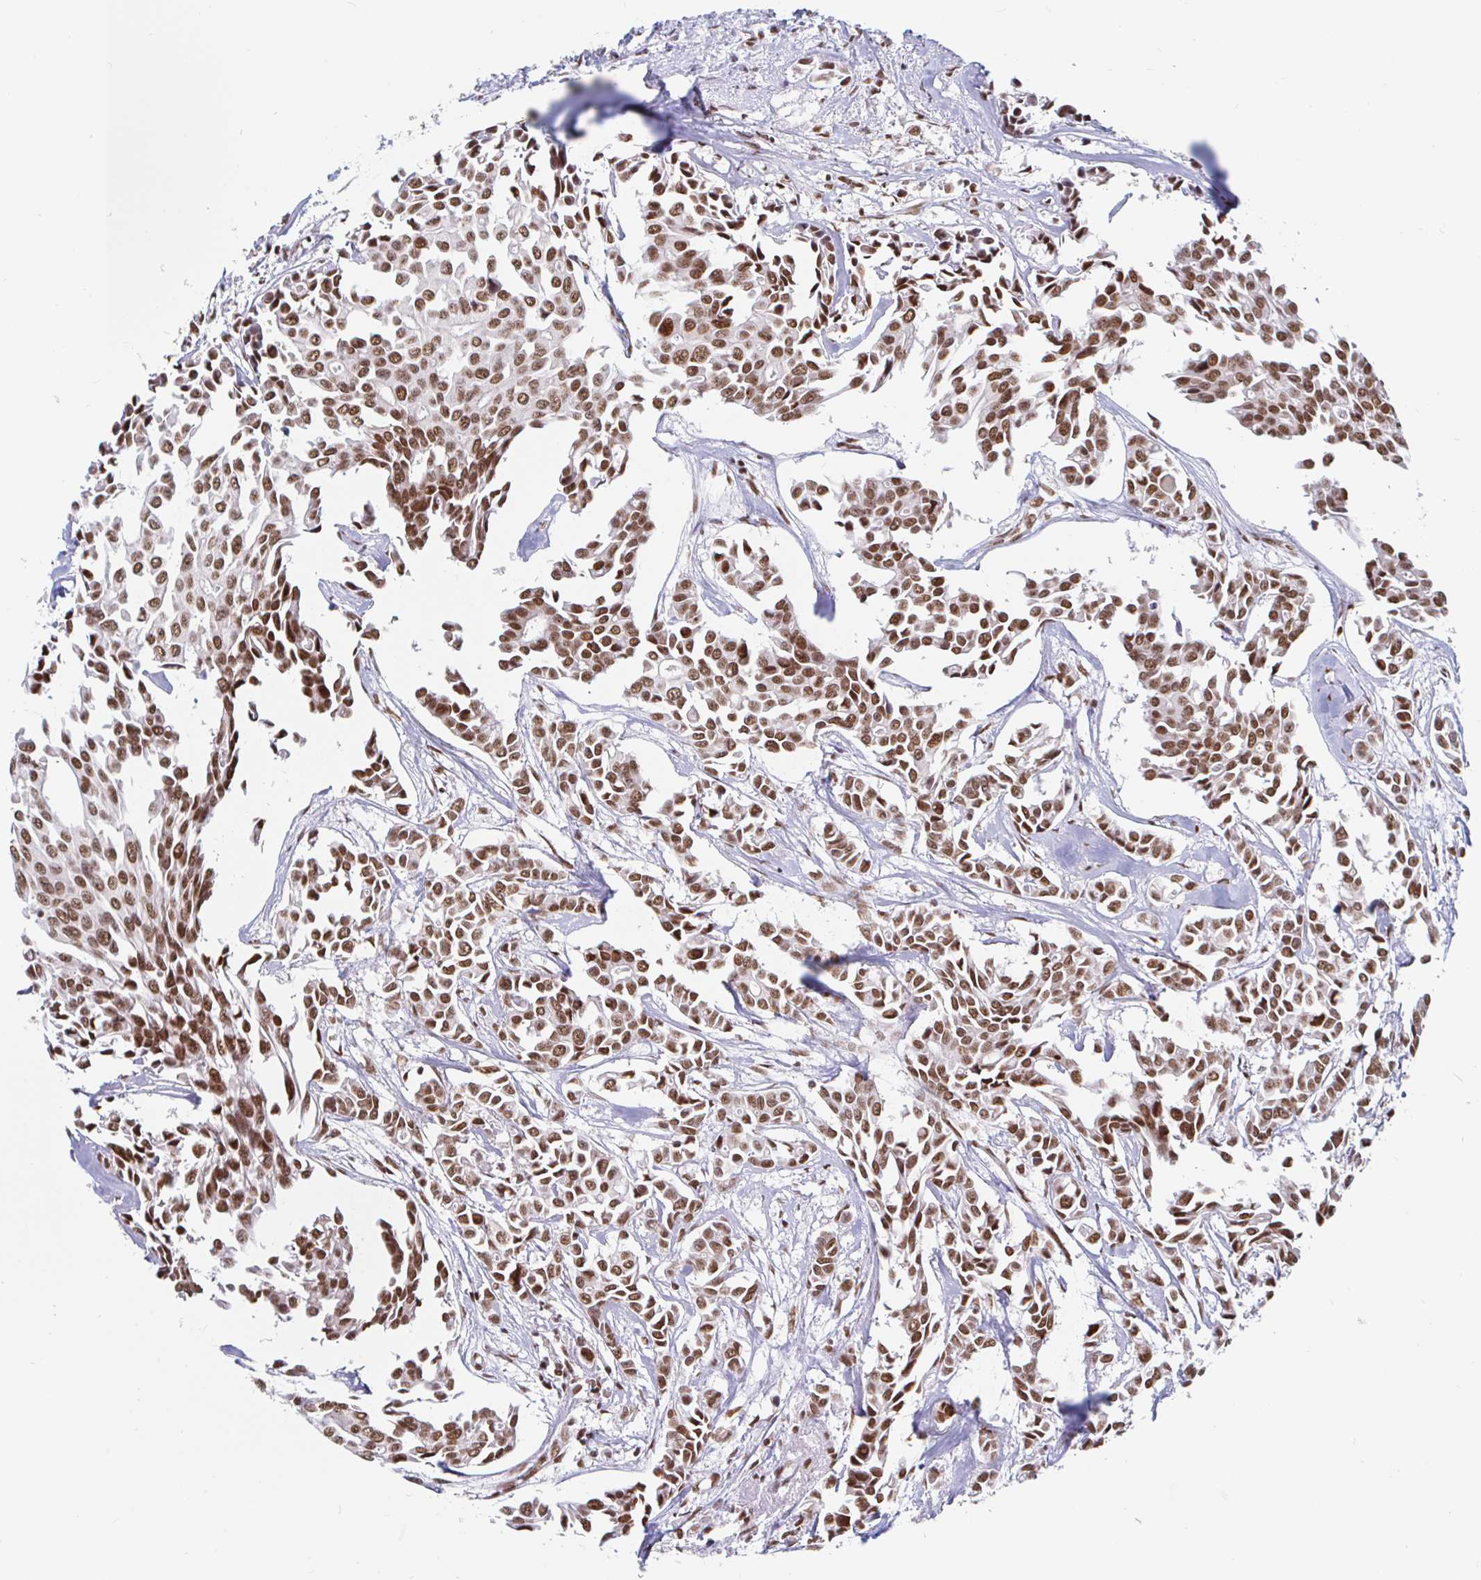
{"staining": {"intensity": "moderate", "quantity": ">75%", "location": "nuclear"}, "tissue": "breast cancer", "cell_type": "Tumor cells", "image_type": "cancer", "snomed": [{"axis": "morphology", "description": "Duct carcinoma"}, {"axis": "topography", "description": "Breast"}], "caption": "Human breast invasive ductal carcinoma stained with a protein marker reveals moderate staining in tumor cells.", "gene": "RBMX", "patient": {"sex": "female", "age": 54}}